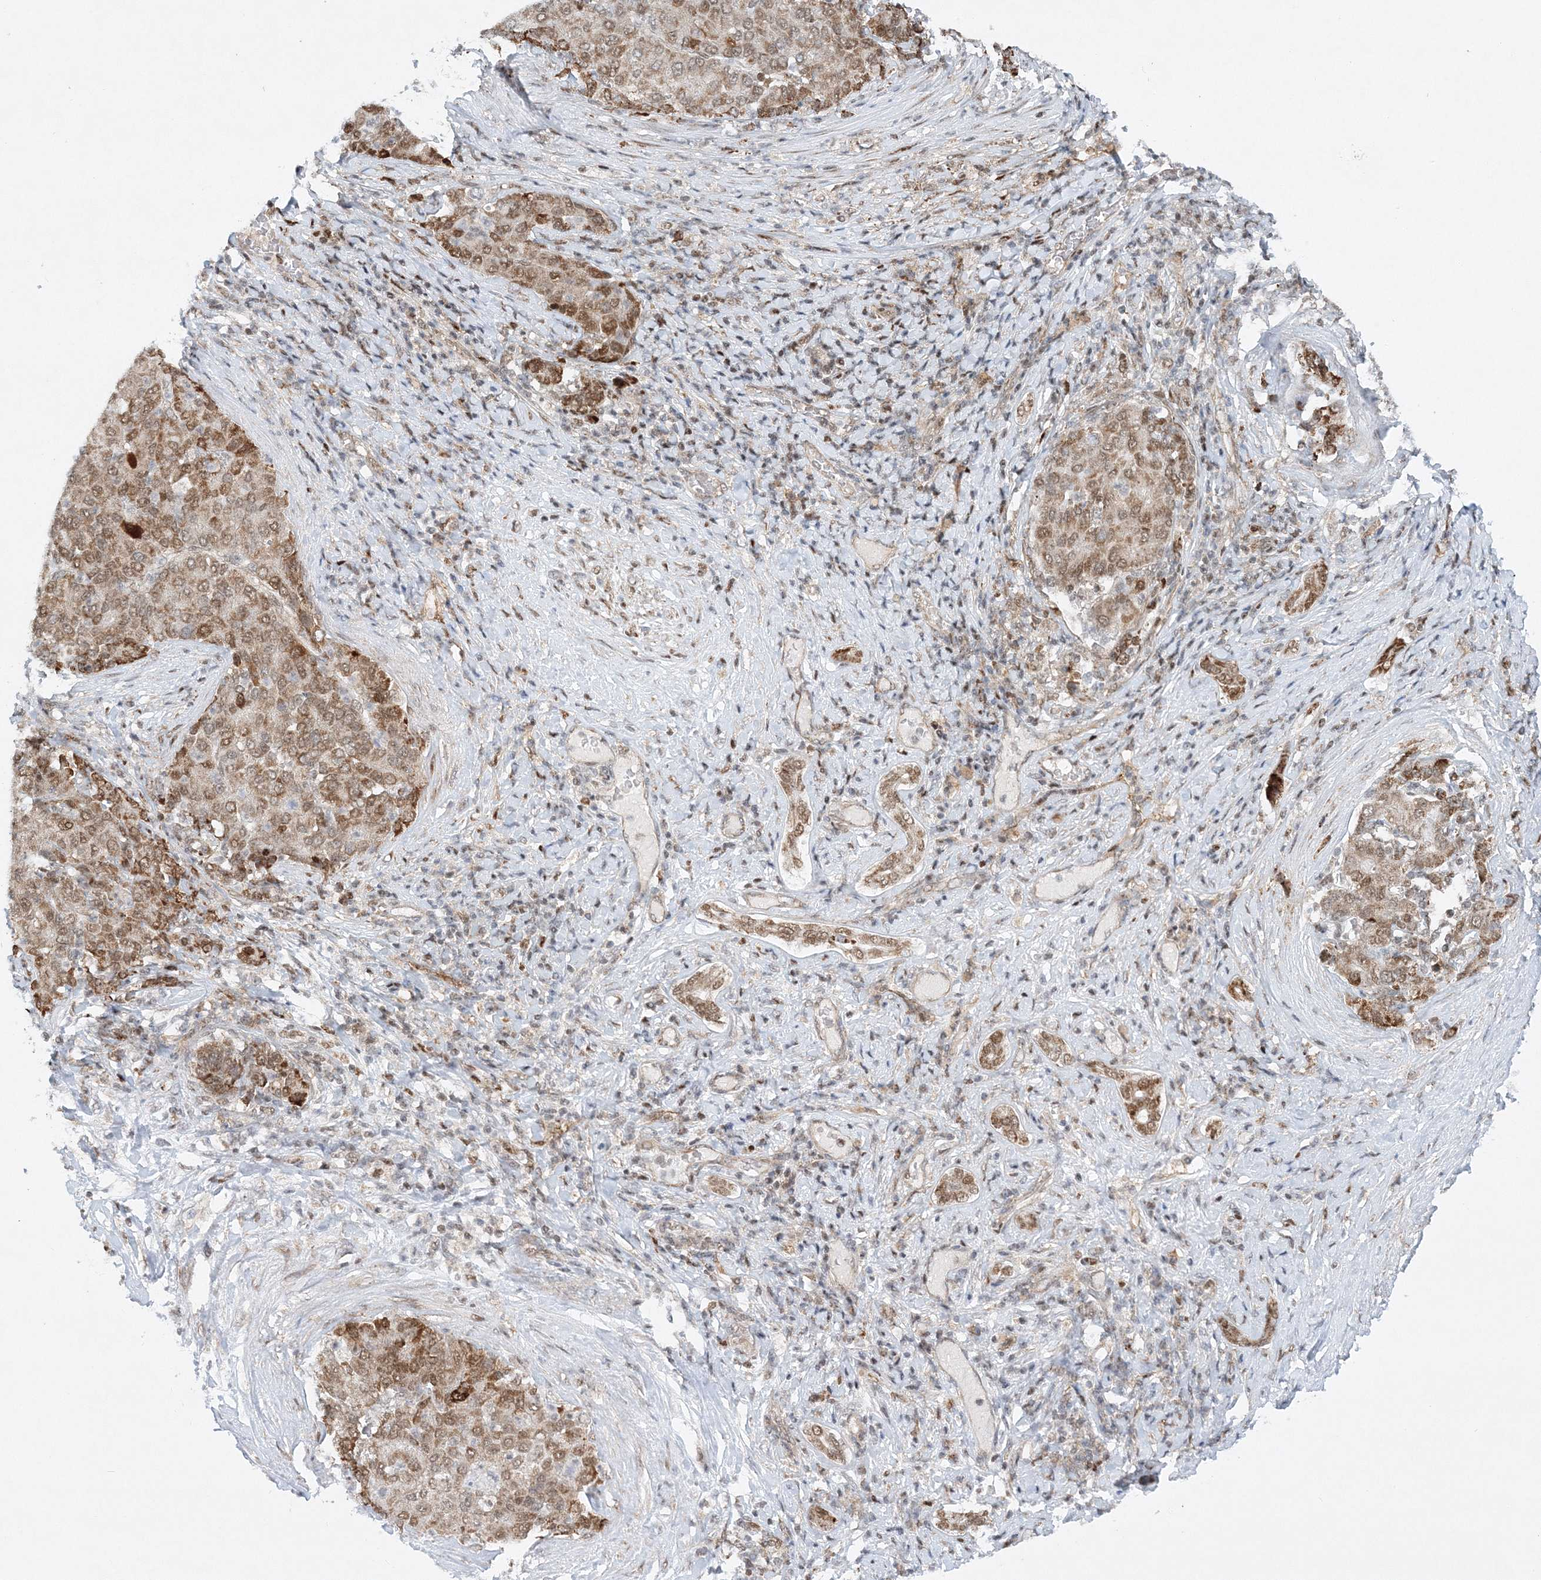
{"staining": {"intensity": "moderate", "quantity": ">75%", "location": "nuclear"}, "tissue": "liver cancer", "cell_type": "Tumor cells", "image_type": "cancer", "snomed": [{"axis": "morphology", "description": "Carcinoma, Hepatocellular, NOS"}, {"axis": "topography", "description": "Liver"}], "caption": "Liver cancer stained with DAB (3,3'-diaminobenzidine) IHC displays medium levels of moderate nuclear staining in approximately >75% of tumor cells.", "gene": "RAB11FIP2", "patient": {"sex": "male", "age": 65}}